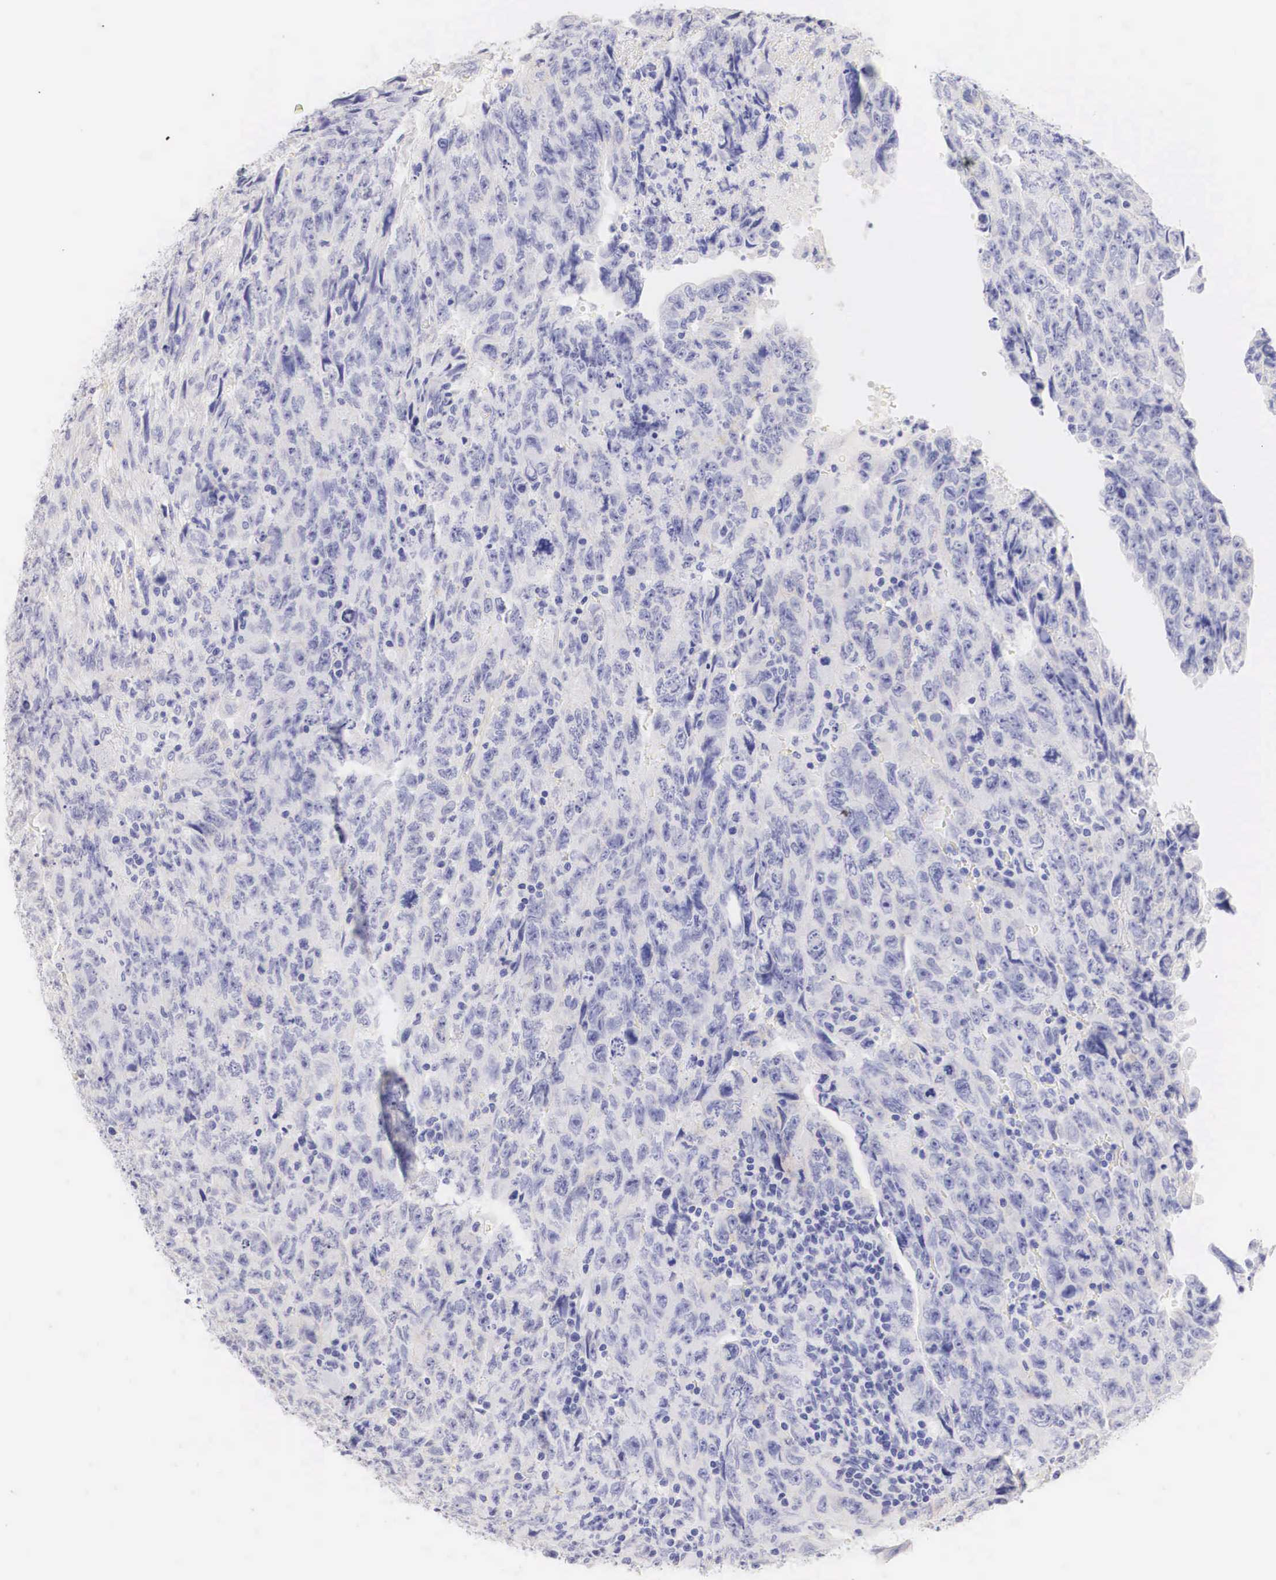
{"staining": {"intensity": "negative", "quantity": "none", "location": "none"}, "tissue": "testis cancer", "cell_type": "Tumor cells", "image_type": "cancer", "snomed": [{"axis": "morphology", "description": "Carcinoma, Embryonal, NOS"}, {"axis": "topography", "description": "Testis"}], "caption": "Human embryonal carcinoma (testis) stained for a protein using immunohistochemistry demonstrates no positivity in tumor cells.", "gene": "ERBB2", "patient": {"sex": "male", "age": 28}}